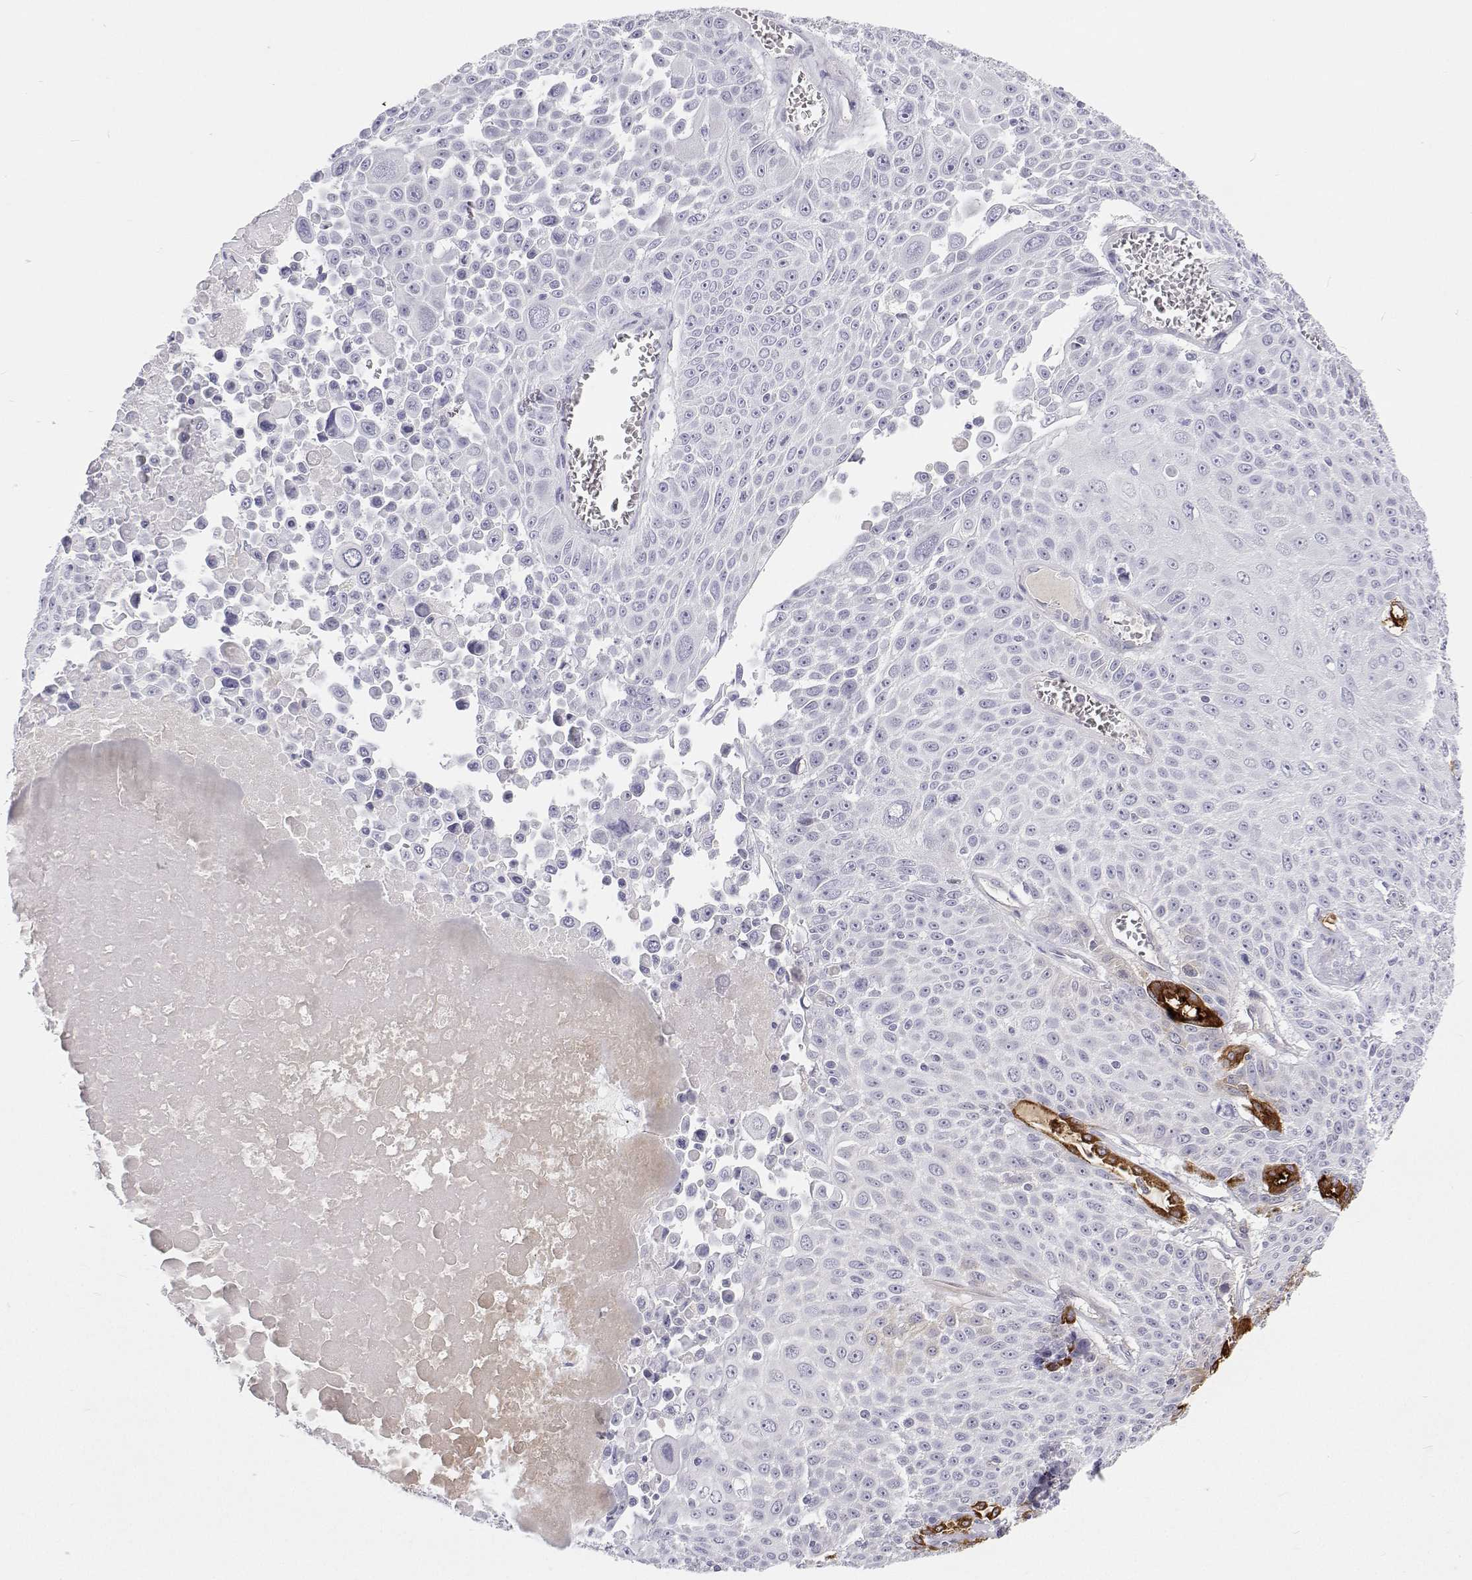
{"staining": {"intensity": "negative", "quantity": "none", "location": "none"}, "tissue": "lung cancer", "cell_type": "Tumor cells", "image_type": "cancer", "snomed": [{"axis": "morphology", "description": "Squamous cell carcinoma, NOS"}, {"axis": "morphology", "description": "Squamous cell carcinoma, metastatic, NOS"}, {"axis": "topography", "description": "Lymph node"}, {"axis": "topography", "description": "Lung"}], "caption": "An IHC histopathology image of metastatic squamous cell carcinoma (lung) is shown. There is no staining in tumor cells of metastatic squamous cell carcinoma (lung).", "gene": "SFTPB", "patient": {"sex": "female", "age": 62}}